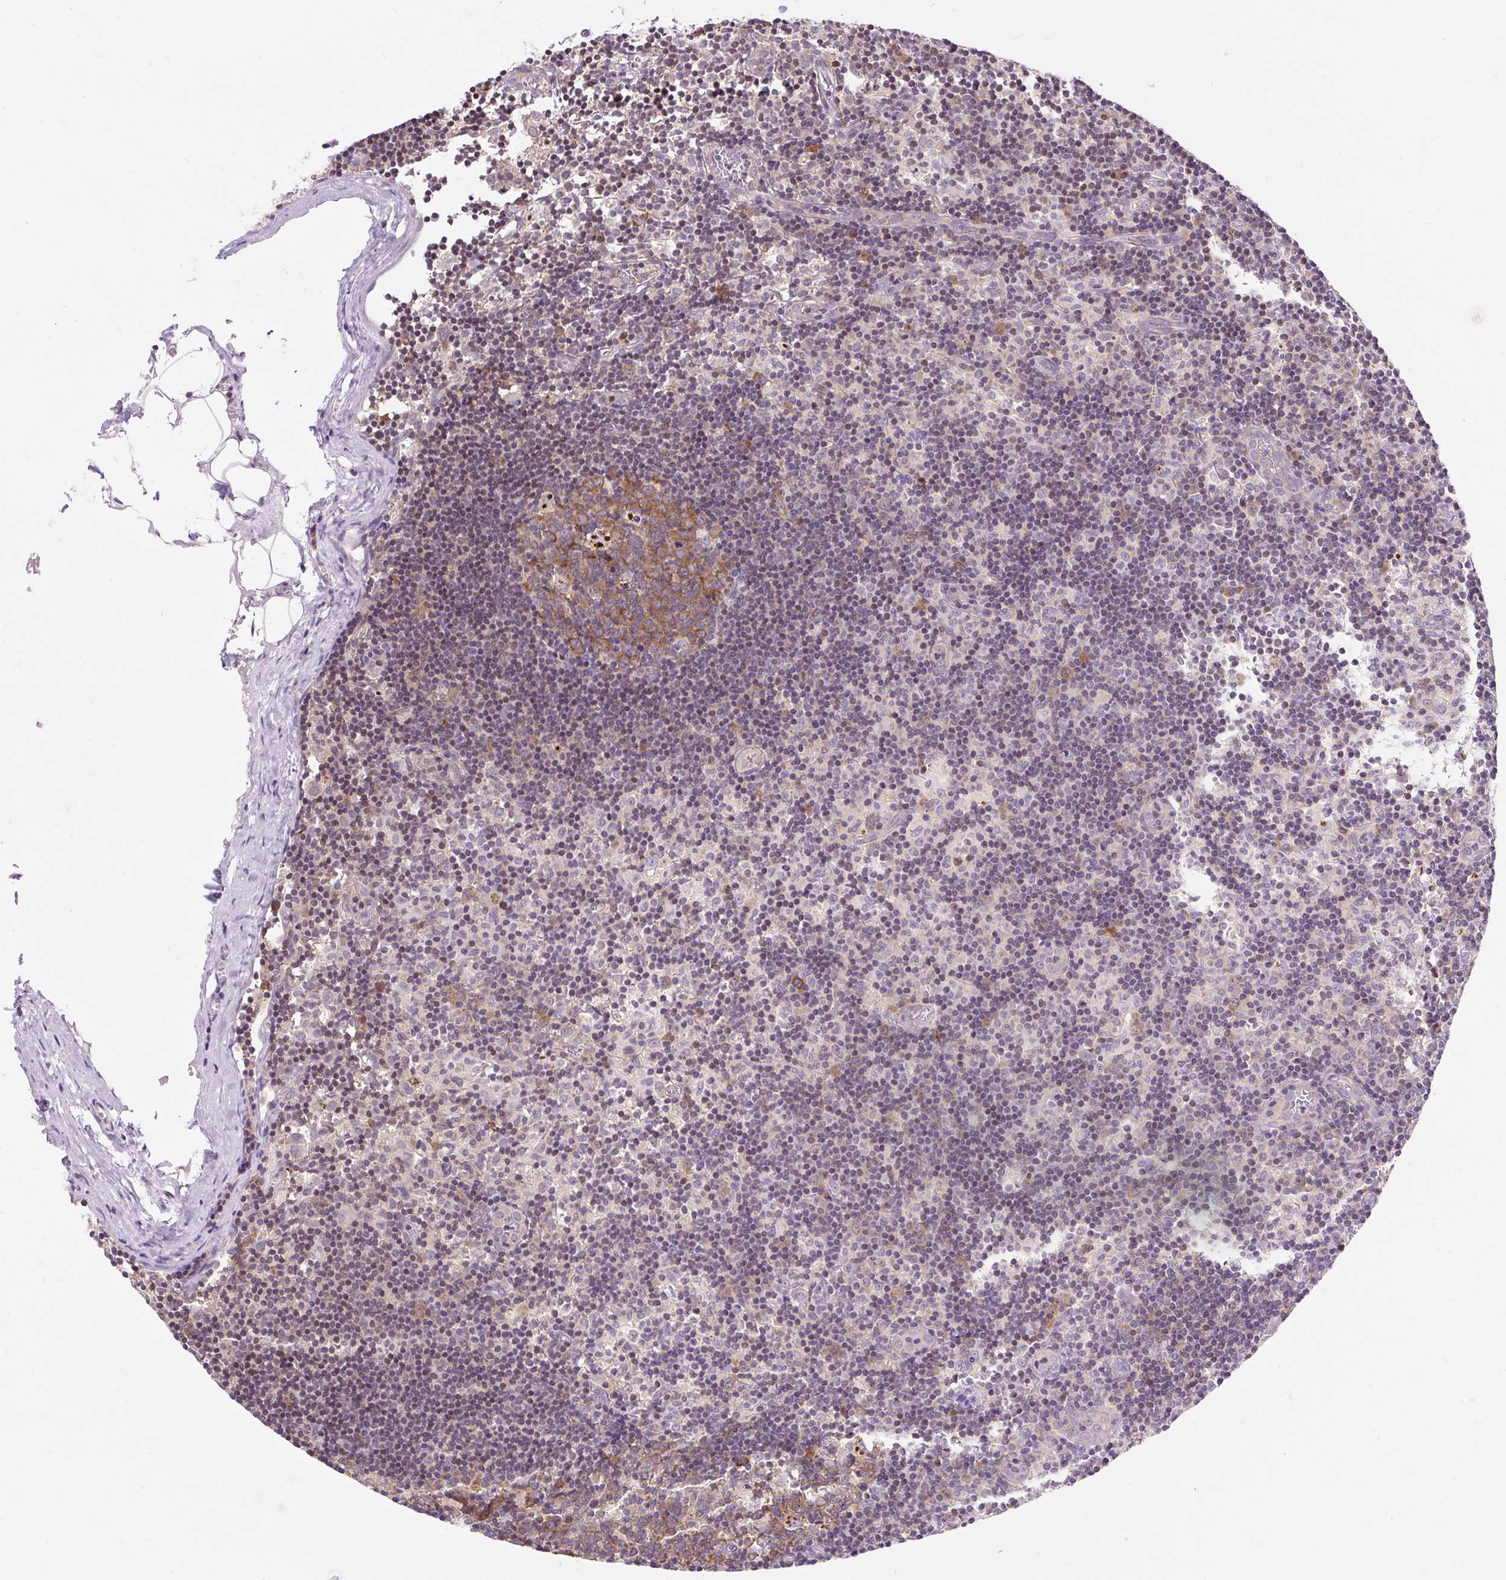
{"staining": {"intensity": "moderate", "quantity": "25%-75%", "location": "cytoplasmic/membranous"}, "tissue": "lymph node", "cell_type": "Germinal center cells", "image_type": "normal", "snomed": [{"axis": "morphology", "description": "Normal tissue, NOS"}, {"axis": "topography", "description": "Lymph node"}], "caption": "Germinal center cells show medium levels of moderate cytoplasmic/membranous positivity in approximately 25%-75% of cells in benign human lymph node. (DAB IHC, brown staining for protein, blue staining for nuclei).", "gene": "GPR45", "patient": {"sex": "female", "age": 45}}